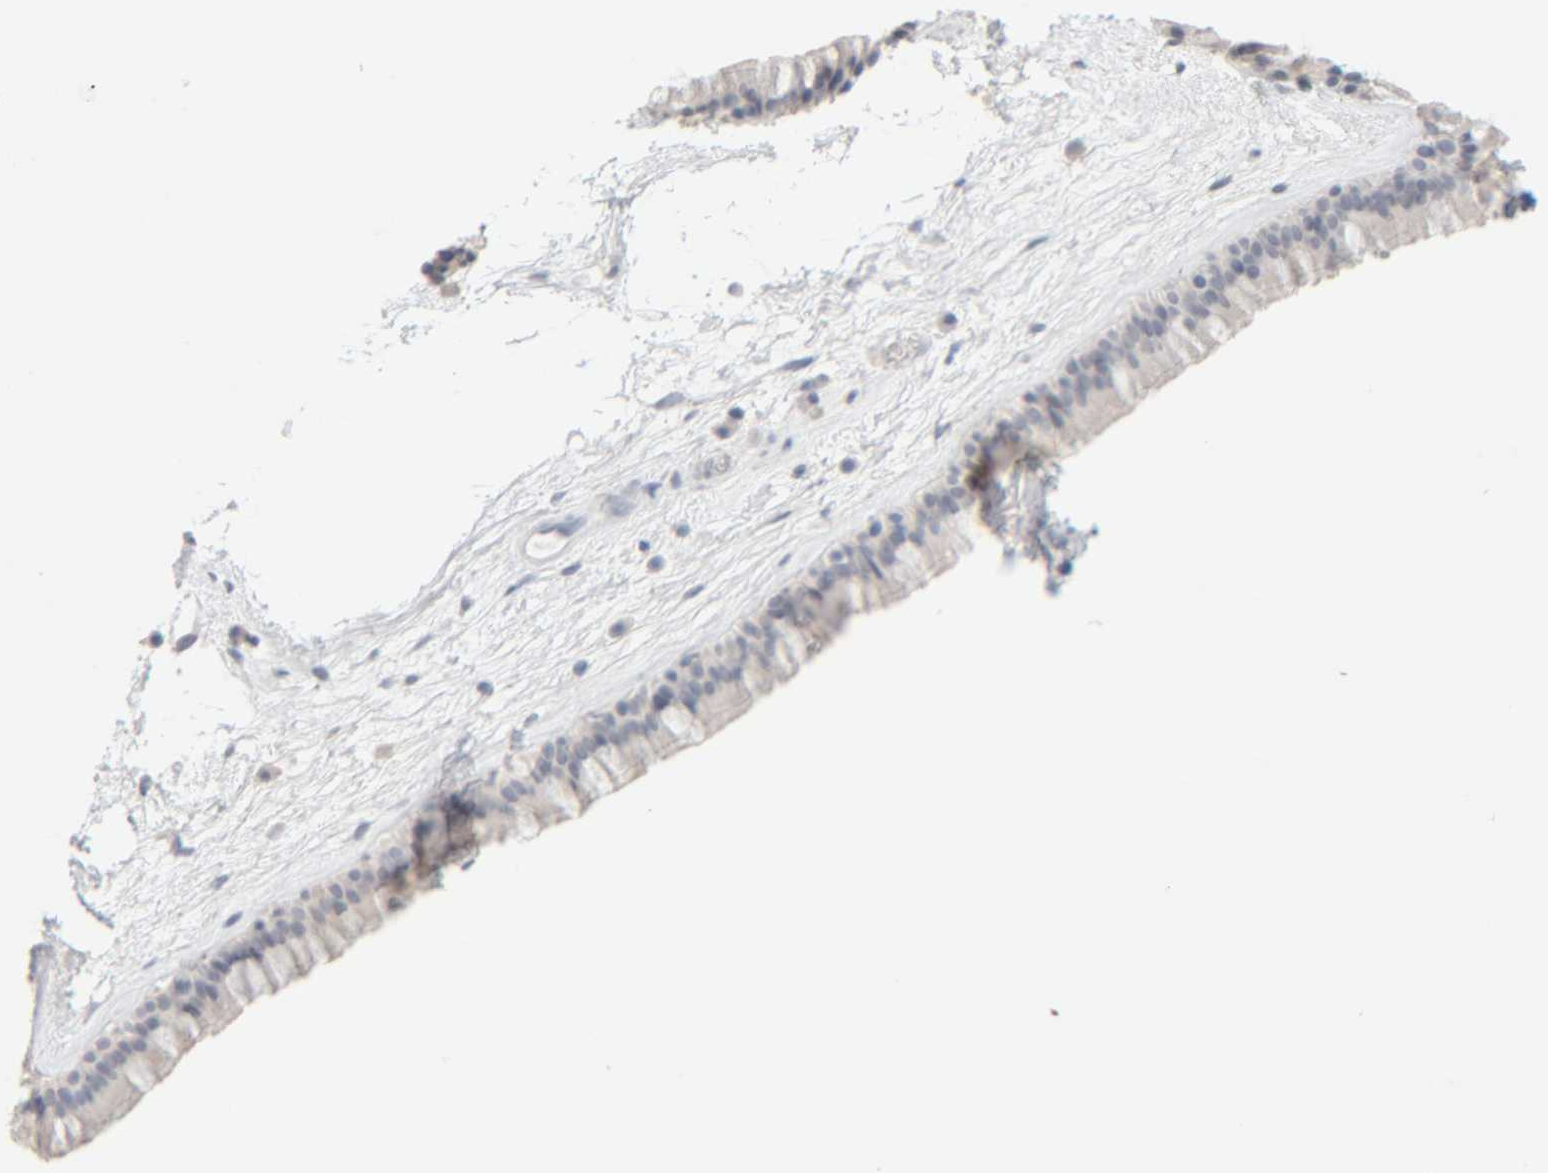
{"staining": {"intensity": "negative", "quantity": "none", "location": "none"}, "tissue": "nasopharynx", "cell_type": "Respiratory epithelial cells", "image_type": "normal", "snomed": [{"axis": "morphology", "description": "Normal tissue, NOS"}, {"axis": "morphology", "description": "Inflammation, NOS"}, {"axis": "topography", "description": "Nasopharynx"}], "caption": "This image is of normal nasopharynx stained with IHC to label a protein in brown with the nuclei are counter-stained blue. There is no expression in respiratory epithelial cells.", "gene": "RIDA", "patient": {"sex": "male", "age": 48}}